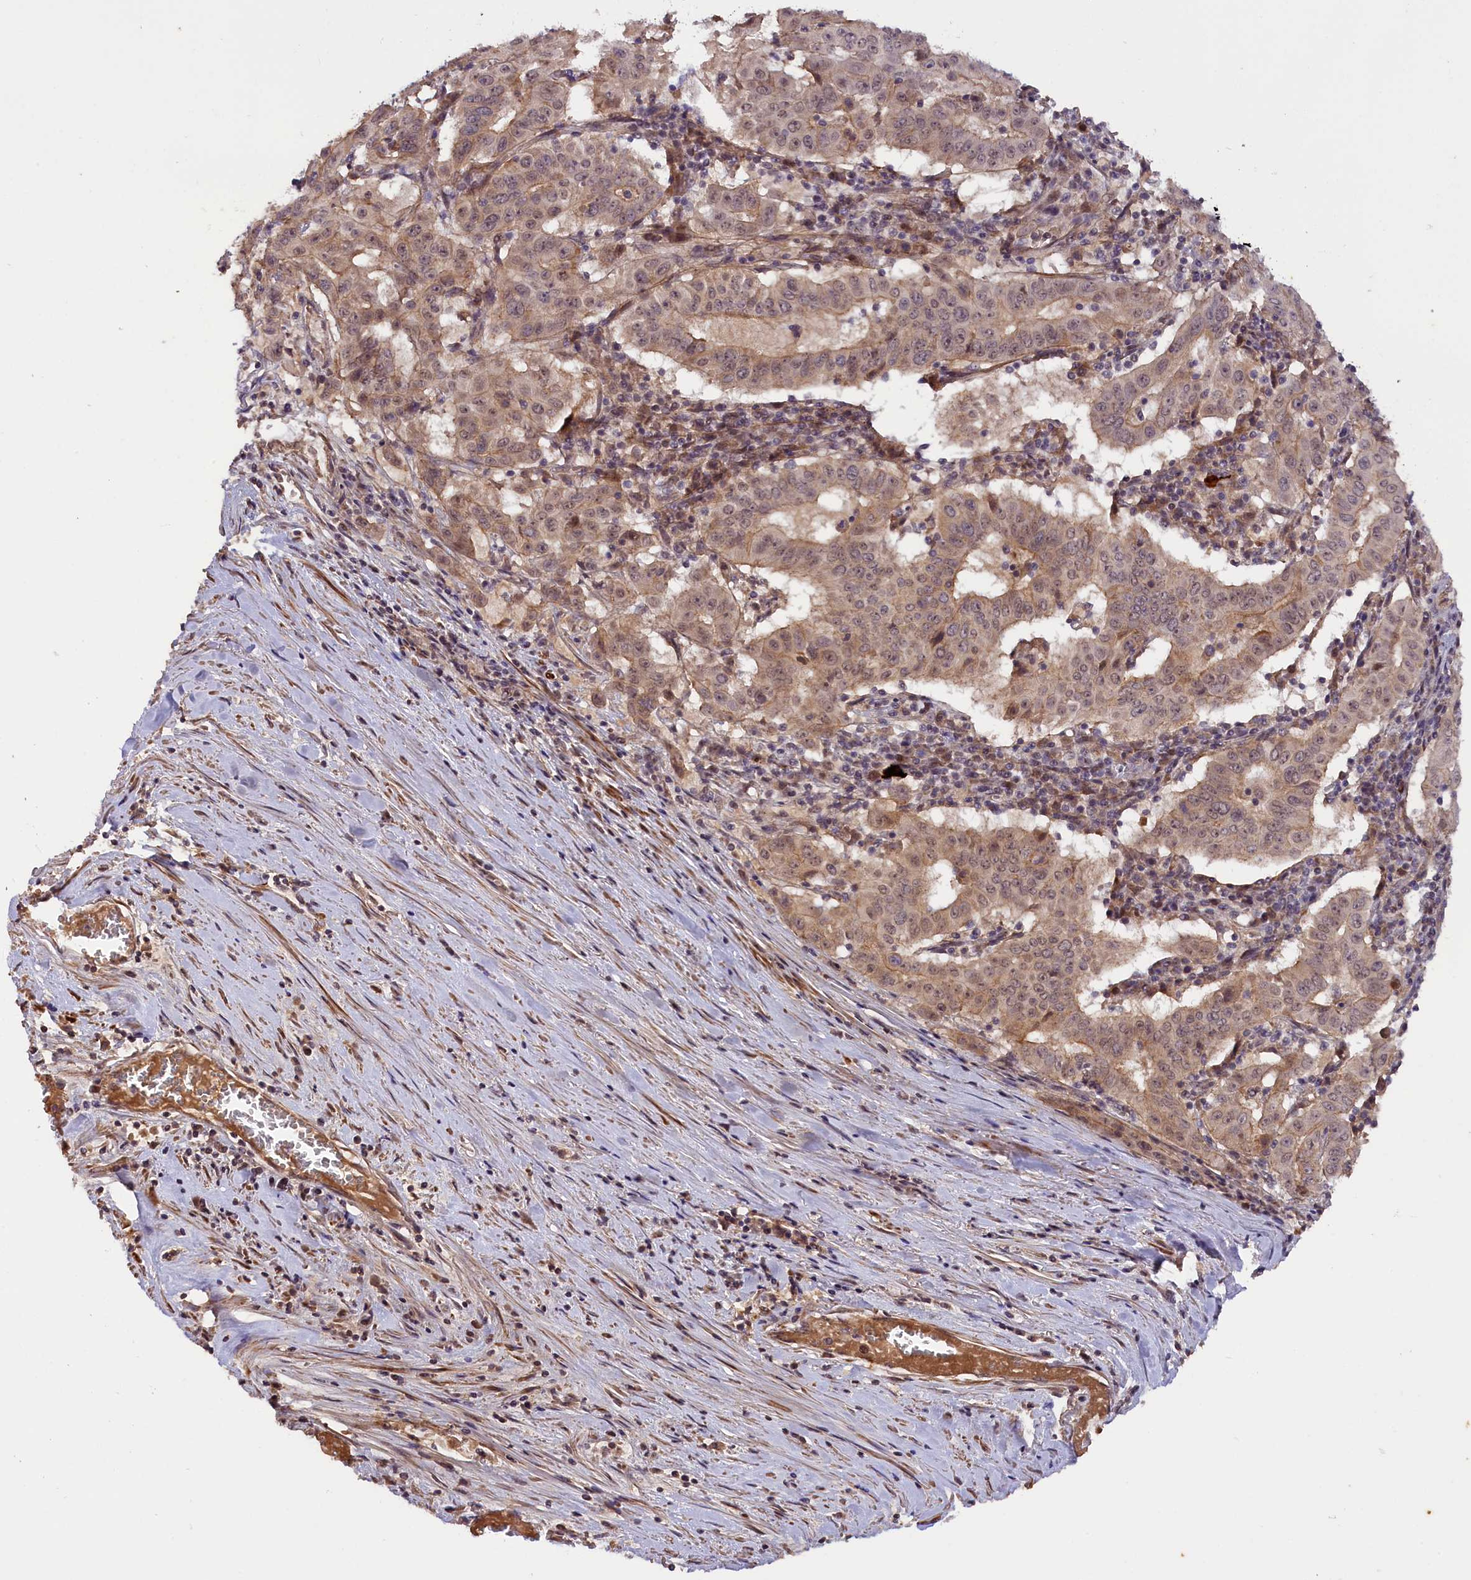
{"staining": {"intensity": "moderate", "quantity": "25%-75%", "location": "cytoplasmic/membranous,nuclear"}, "tissue": "pancreatic cancer", "cell_type": "Tumor cells", "image_type": "cancer", "snomed": [{"axis": "morphology", "description": "Adenocarcinoma, NOS"}, {"axis": "topography", "description": "Pancreas"}], "caption": "This is a micrograph of immunohistochemistry staining of pancreatic adenocarcinoma, which shows moderate staining in the cytoplasmic/membranous and nuclear of tumor cells.", "gene": "ZNF480", "patient": {"sex": "male", "age": 63}}